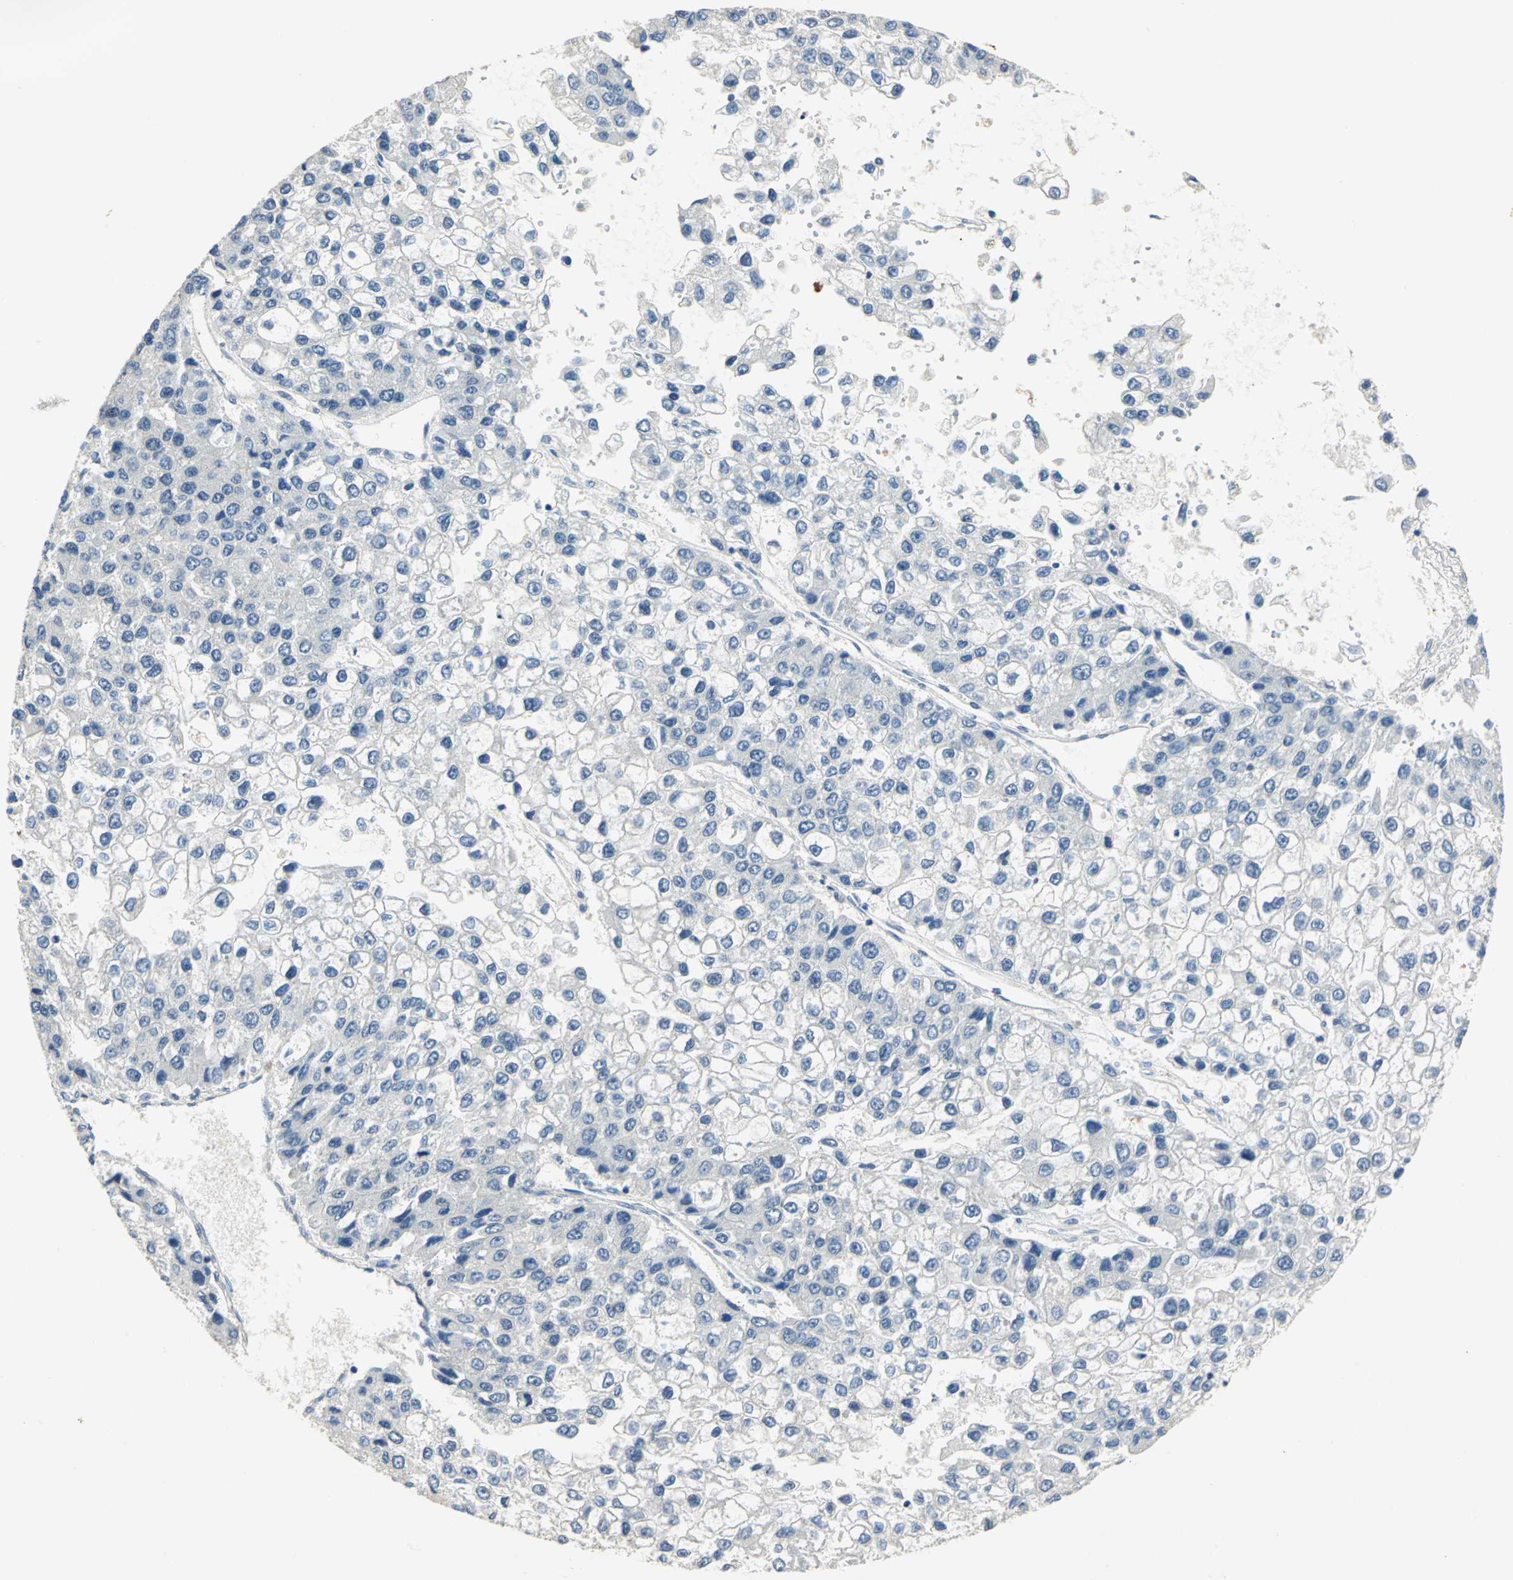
{"staining": {"intensity": "negative", "quantity": "none", "location": "none"}, "tissue": "liver cancer", "cell_type": "Tumor cells", "image_type": "cancer", "snomed": [{"axis": "morphology", "description": "Carcinoma, Hepatocellular, NOS"}, {"axis": "topography", "description": "Liver"}], "caption": "There is no significant staining in tumor cells of liver cancer (hepatocellular carcinoma).", "gene": "PPIA", "patient": {"sex": "female", "age": 66}}